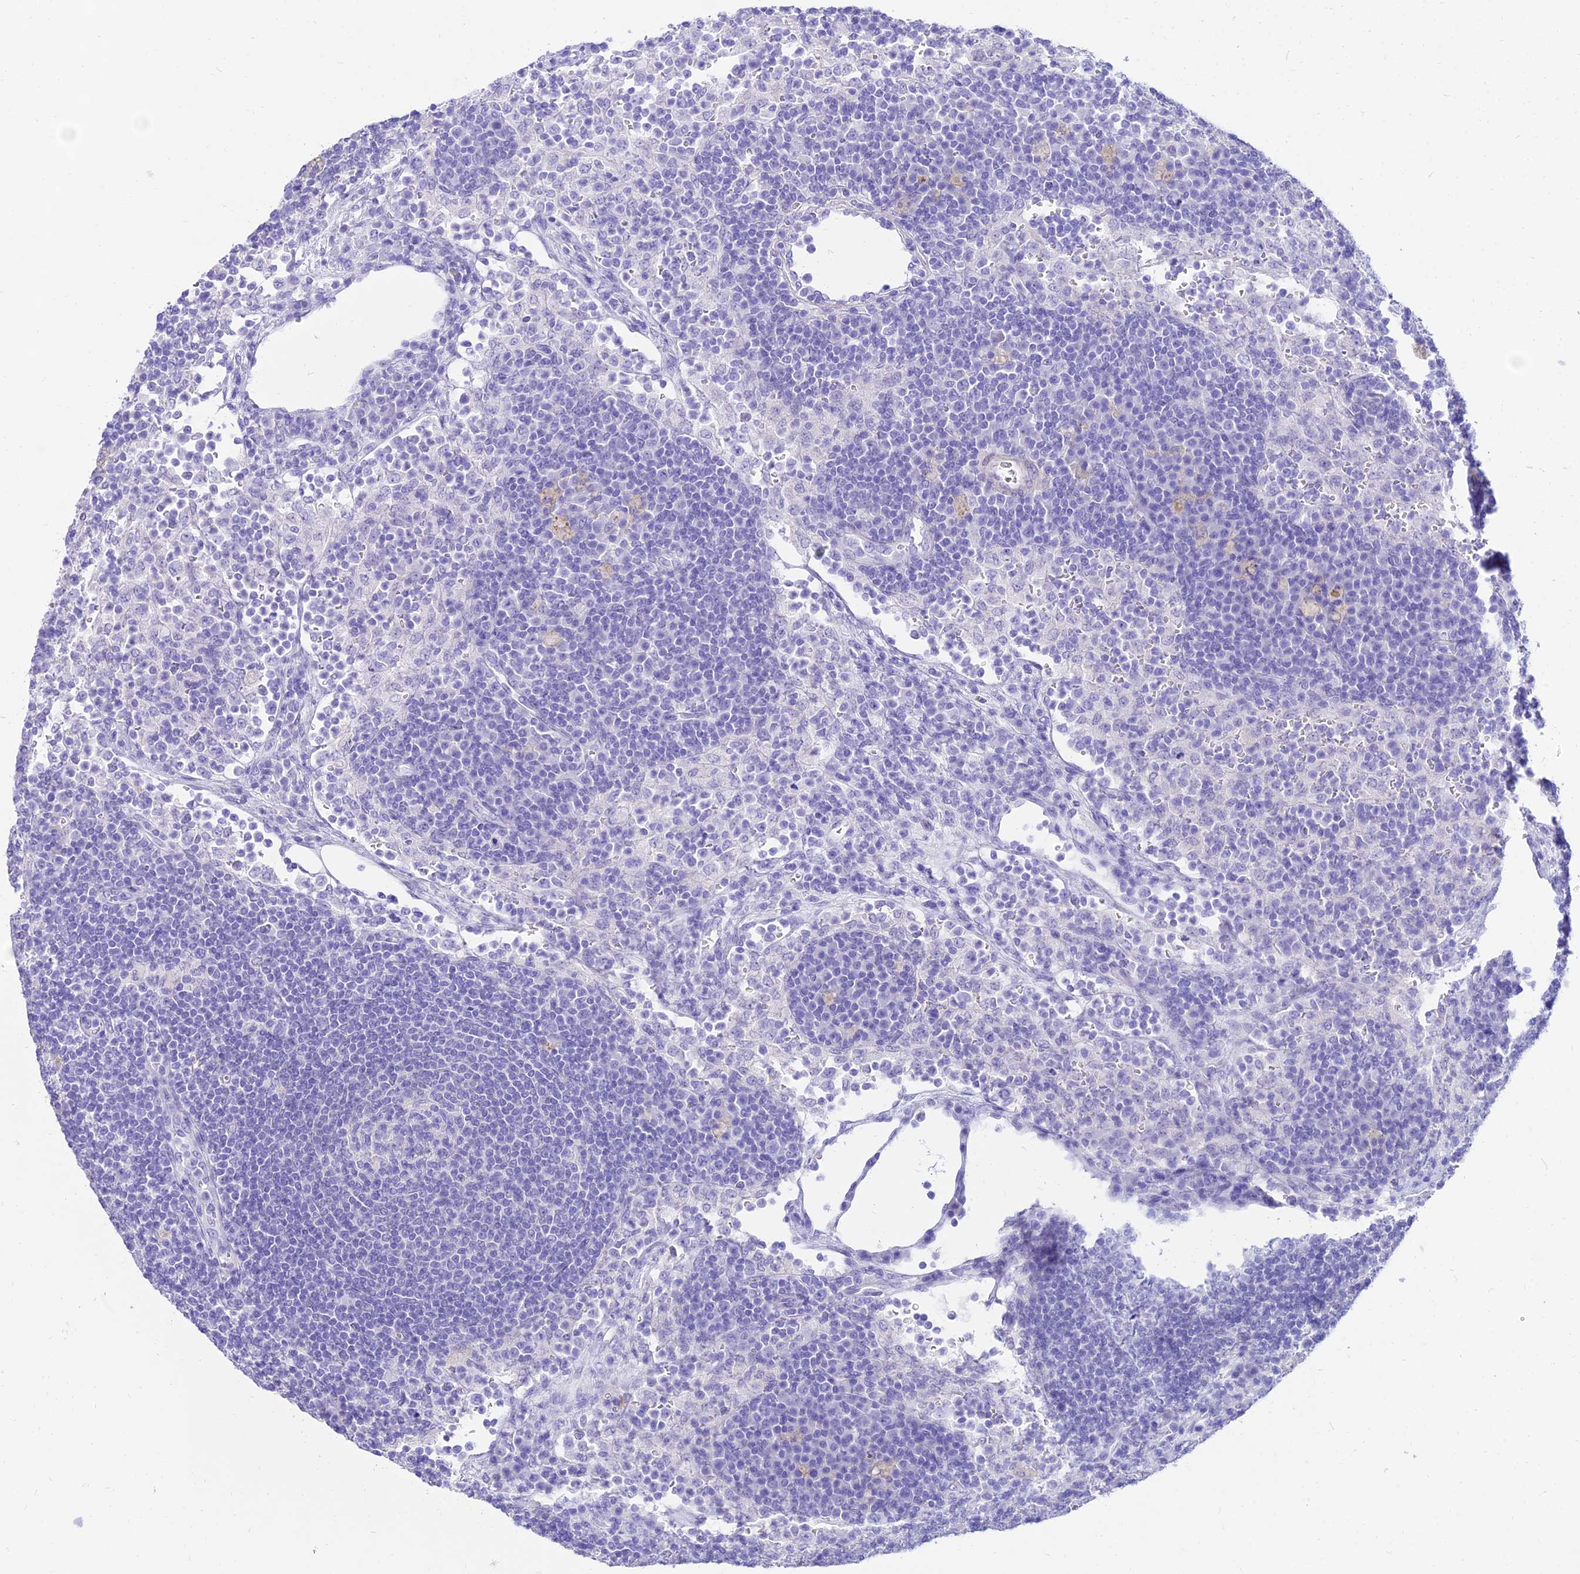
{"staining": {"intensity": "negative", "quantity": "none", "location": "none"}, "tissue": "lymph node", "cell_type": "Germinal center cells", "image_type": "normal", "snomed": [{"axis": "morphology", "description": "Normal tissue, NOS"}, {"axis": "topography", "description": "Lymph node"}], "caption": "Normal lymph node was stained to show a protein in brown. There is no significant positivity in germinal center cells. (DAB immunohistochemistry (IHC) visualized using brightfield microscopy, high magnification).", "gene": "TAC3", "patient": {"sex": "female", "age": 70}}